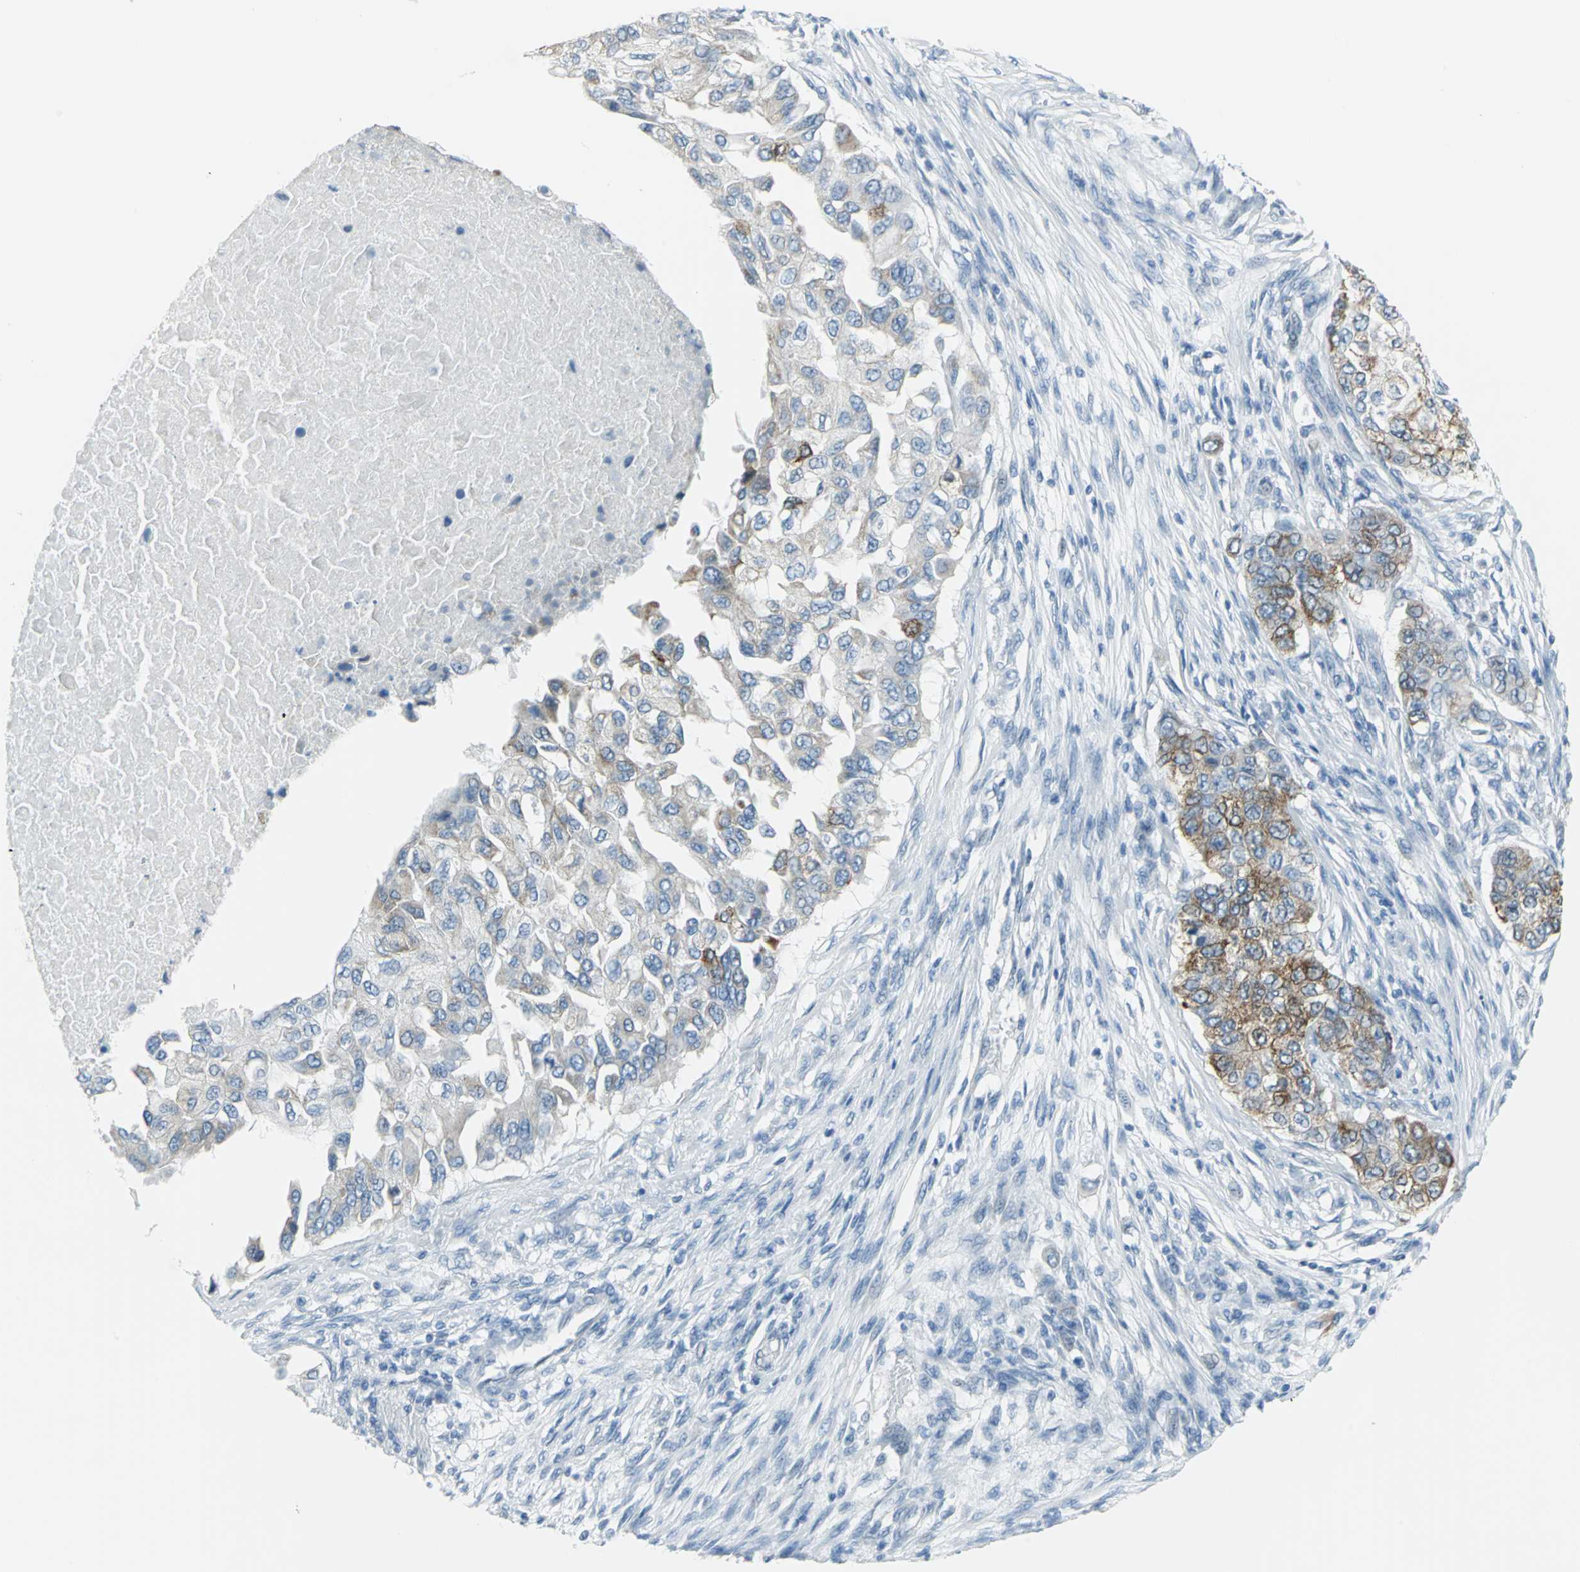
{"staining": {"intensity": "moderate", "quantity": "25%-75%", "location": "cytoplasmic/membranous"}, "tissue": "breast cancer", "cell_type": "Tumor cells", "image_type": "cancer", "snomed": [{"axis": "morphology", "description": "Normal tissue, NOS"}, {"axis": "morphology", "description": "Duct carcinoma"}, {"axis": "topography", "description": "Breast"}], "caption": "A brown stain labels moderate cytoplasmic/membranous positivity of a protein in infiltrating ductal carcinoma (breast) tumor cells. The protein of interest is stained brown, and the nuclei are stained in blue (DAB IHC with brightfield microscopy, high magnification).", "gene": "CYB5A", "patient": {"sex": "female", "age": 49}}